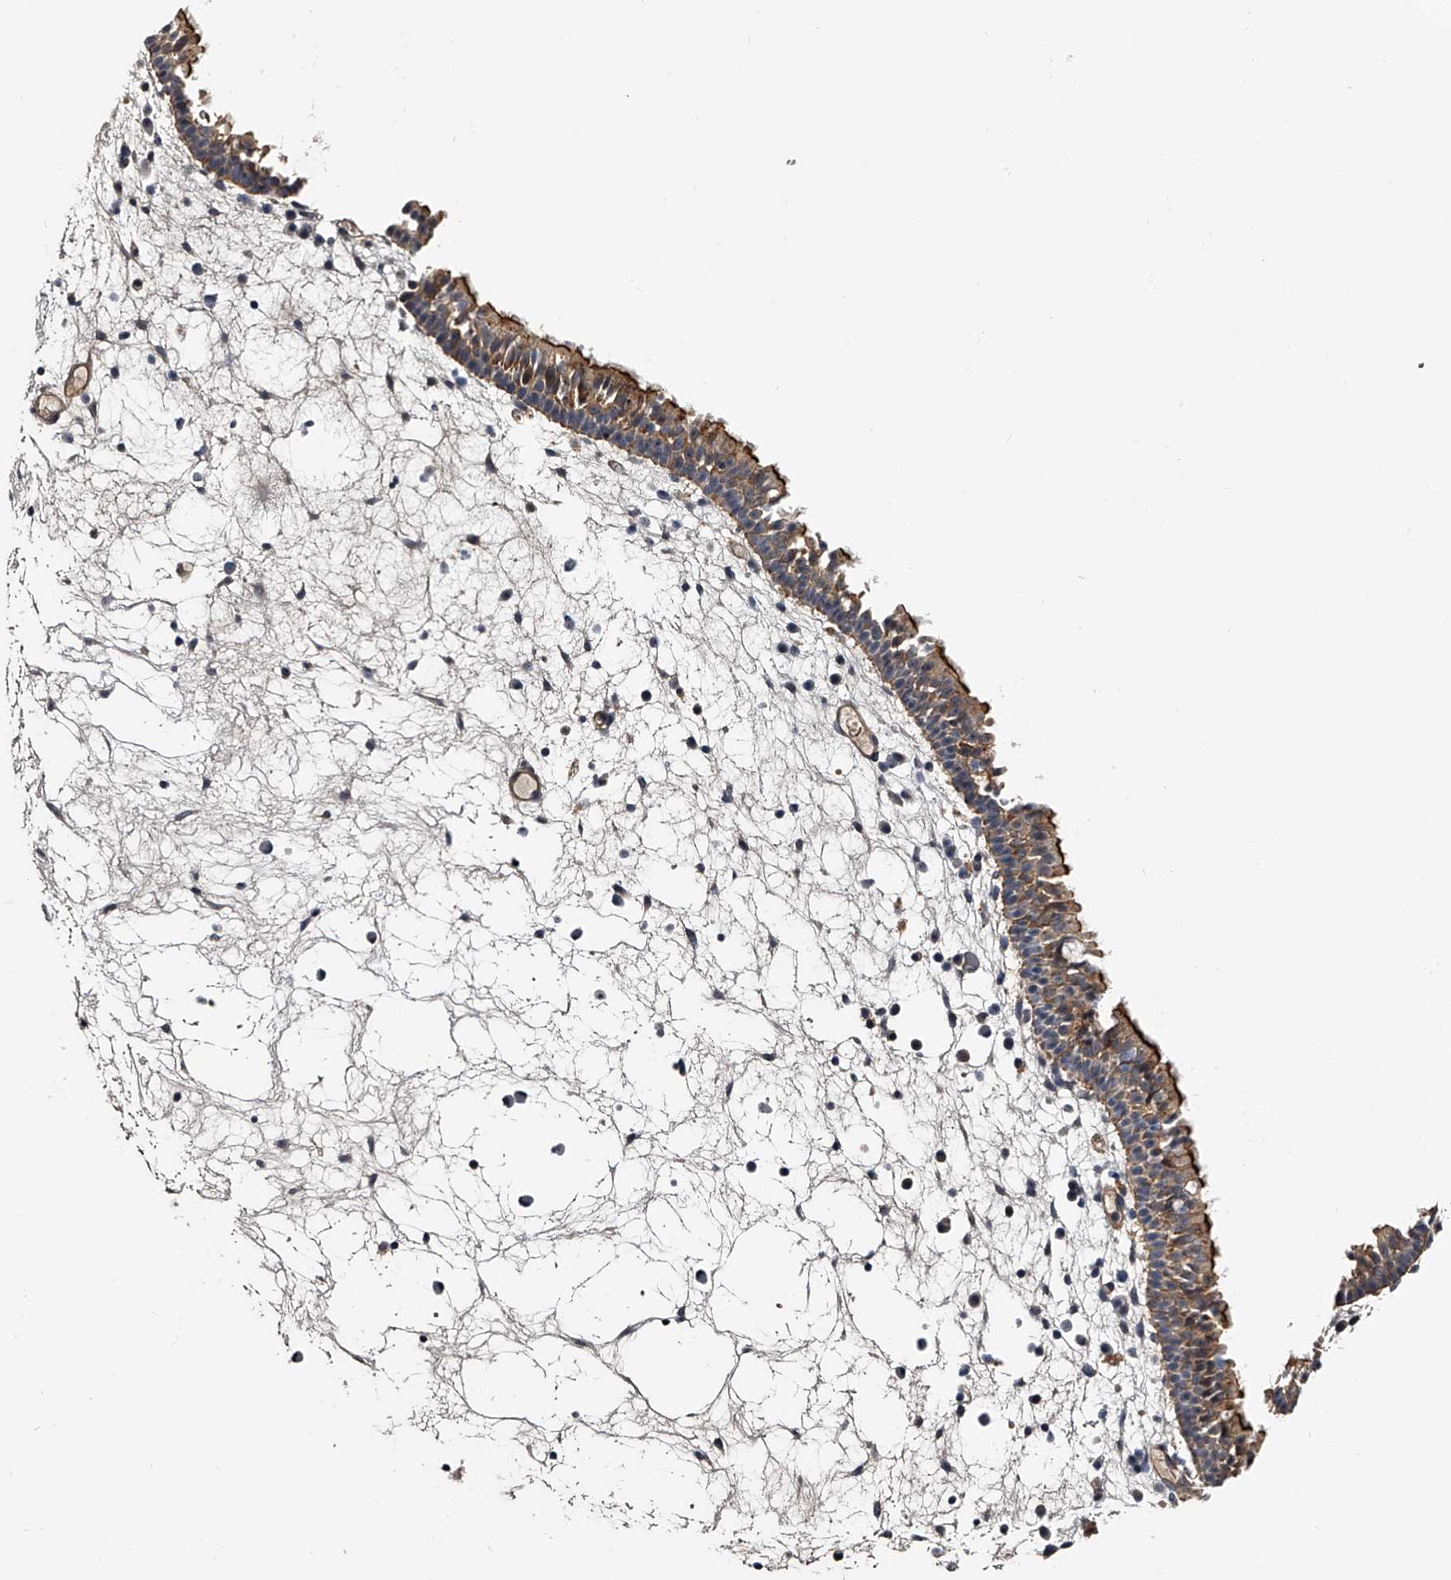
{"staining": {"intensity": "moderate", "quantity": "25%-75%", "location": "cytoplasmic/membranous"}, "tissue": "nasopharynx", "cell_type": "Respiratory epithelial cells", "image_type": "normal", "snomed": [{"axis": "morphology", "description": "Normal tissue, NOS"}, {"axis": "morphology", "description": "Inflammation, NOS"}, {"axis": "morphology", "description": "Malignant melanoma, Metastatic site"}, {"axis": "topography", "description": "Nasopharynx"}], "caption": "Immunohistochemical staining of normal human nasopharynx displays moderate cytoplasmic/membranous protein staining in approximately 25%-75% of respiratory epithelial cells. (Stains: DAB (3,3'-diaminobenzidine) in brown, nuclei in blue, Microscopy: brightfield microscopy at high magnification).", "gene": "MDN1", "patient": {"sex": "male", "age": 70}}